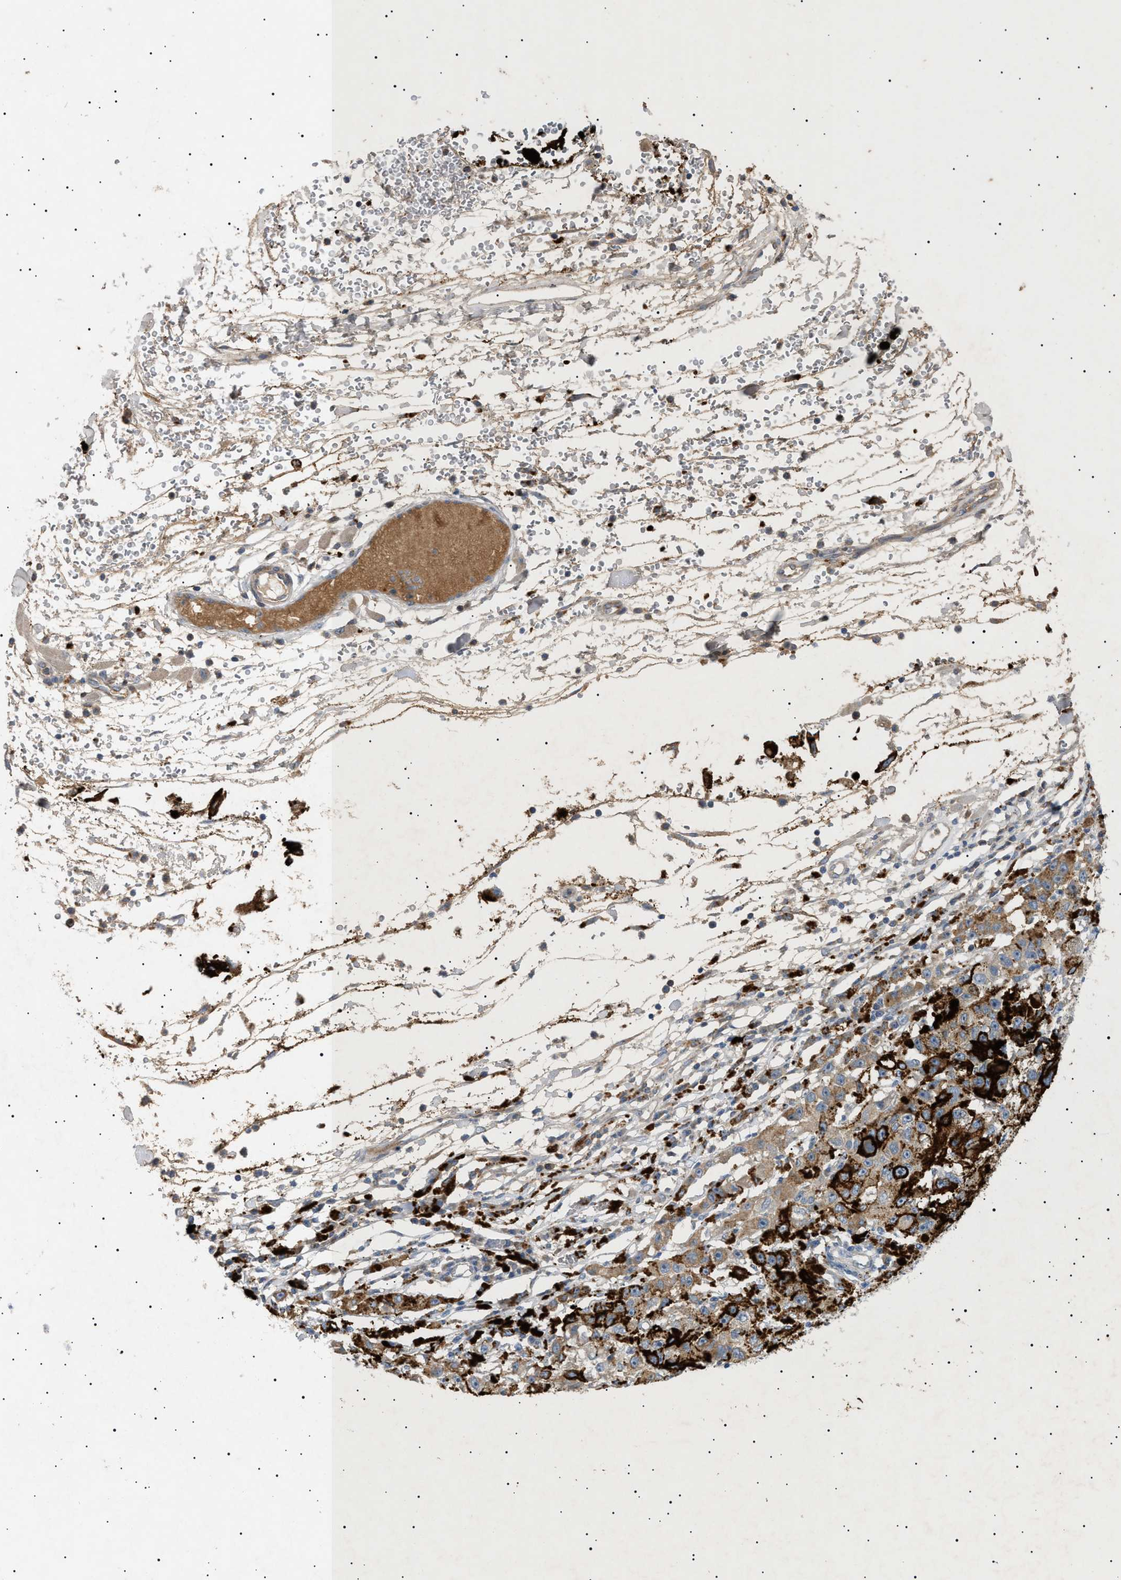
{"staining": {"intensity": "weak", "quantity": ">75%", "location": "cytoplasmic/membranous"}, "tissue": "melanoma", "cell_type": "Tumor cells", "image_type": "cancer", "snomed": [{"axis": "morphology", "description": "Malignant melanoma, NOS"}, {"axis": "topography", "description": "Skin"}], "caption": "DAB immunohistochemical staining of malignant melanoma reveals weak cytoplasmic/membranous protein expression in about >75% of tumor cells. (brown staining indicates protein expression, while blue staining denotes nuclei).", "gene": "SIRT5", "patient": {"sex": "female", "age": 104}}